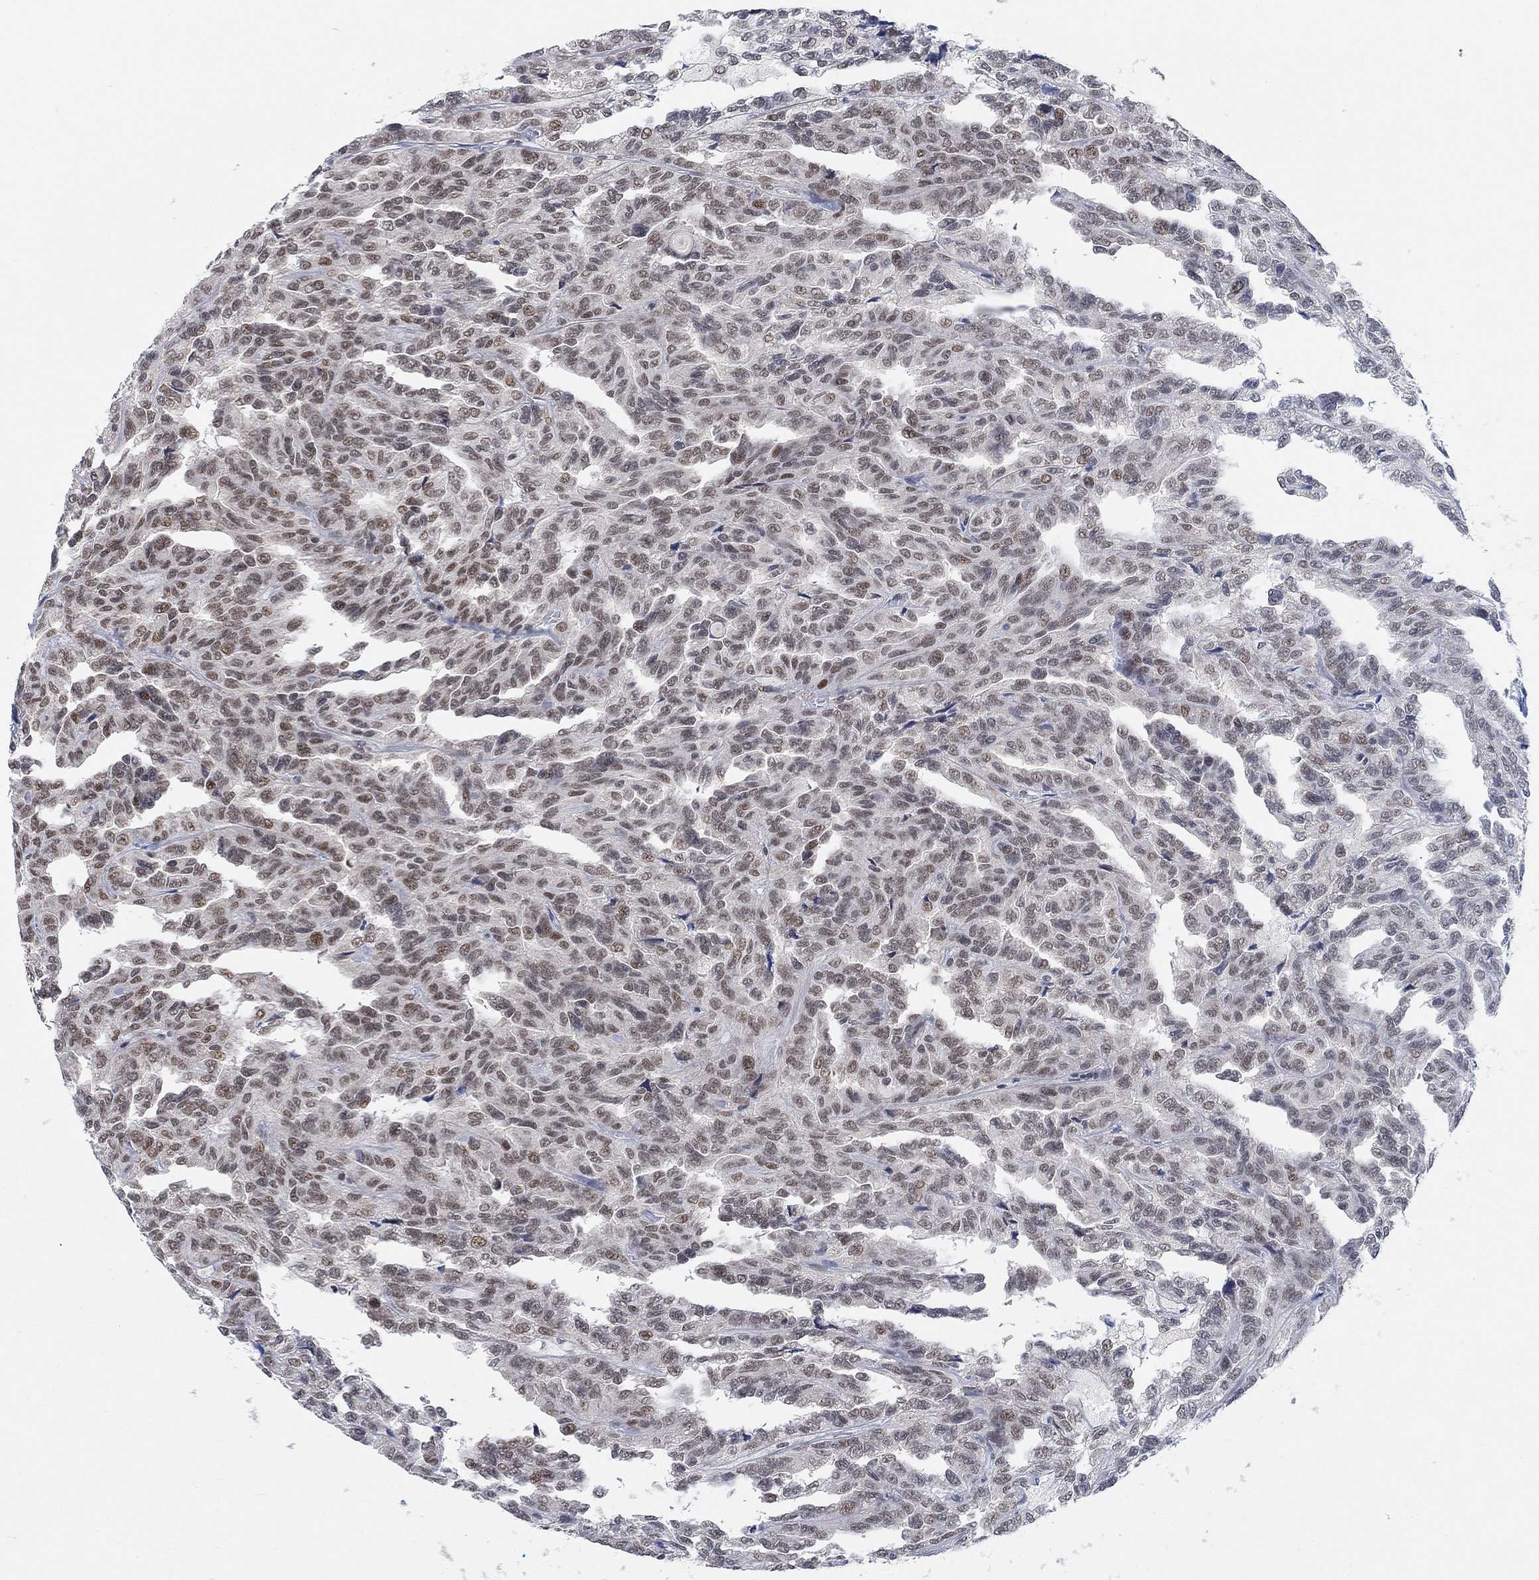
{"staining": {"intensity": "moderate", "quantity": "25%-75%", "location": "nuclear"}, "tissue": "renal cancer", "cell_type": "Tumor cells", "image_type": "cancer", "snomed": [{"axis": "morphology", "description": "Adenocarcinoma, NOS"}, {"axis": "topography", "description": "Kidney"}], "caption": "Tumor cells display medium levels of moderate nuclear positivity in about 25%-75% of cells in renal adenocarcinoma.", "gene": "THAP8", "patient": {"sex": "male", "age": 79}}